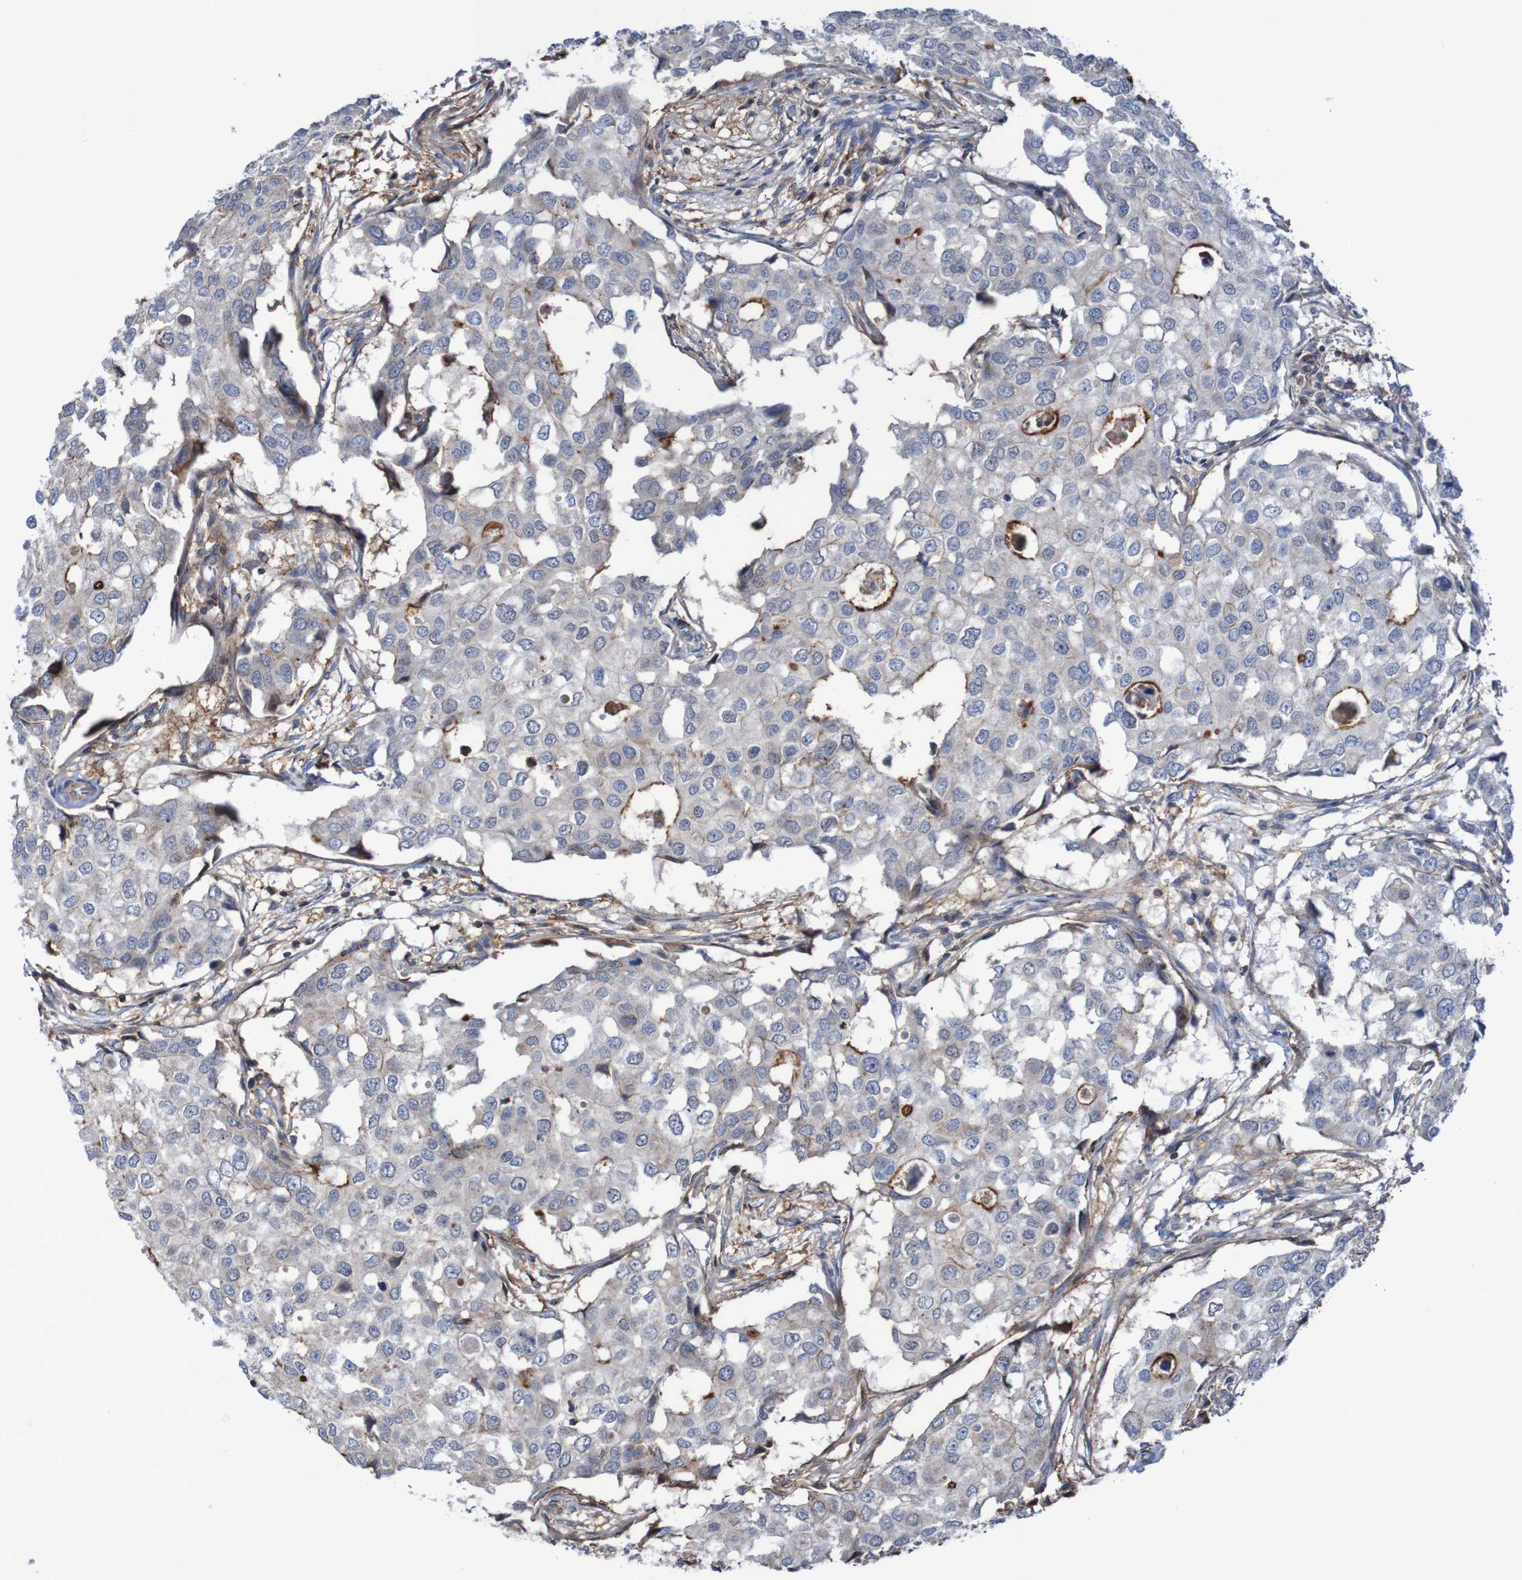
{"staining": {"intensity": "weak", "quantity": ">75%", "location": "cytoplasmic/membranous"}, "tissue": "breast cancer", "cell_type": "Tumor cells", "image_type": "cancer", "snomed": [{"axis": "morphology", "description": "Duct carcinoma"}, {"axis": "topography", "description": "Breast"}], "caption": "Human breast infiltrating ductal carcinoma stained with a brown dye reveals weak cytoplasmic/membranous positive expression in about >75% of tumor cells.", "gene": "PDGFB", "patient": {"sex": "female", "age": 27}}